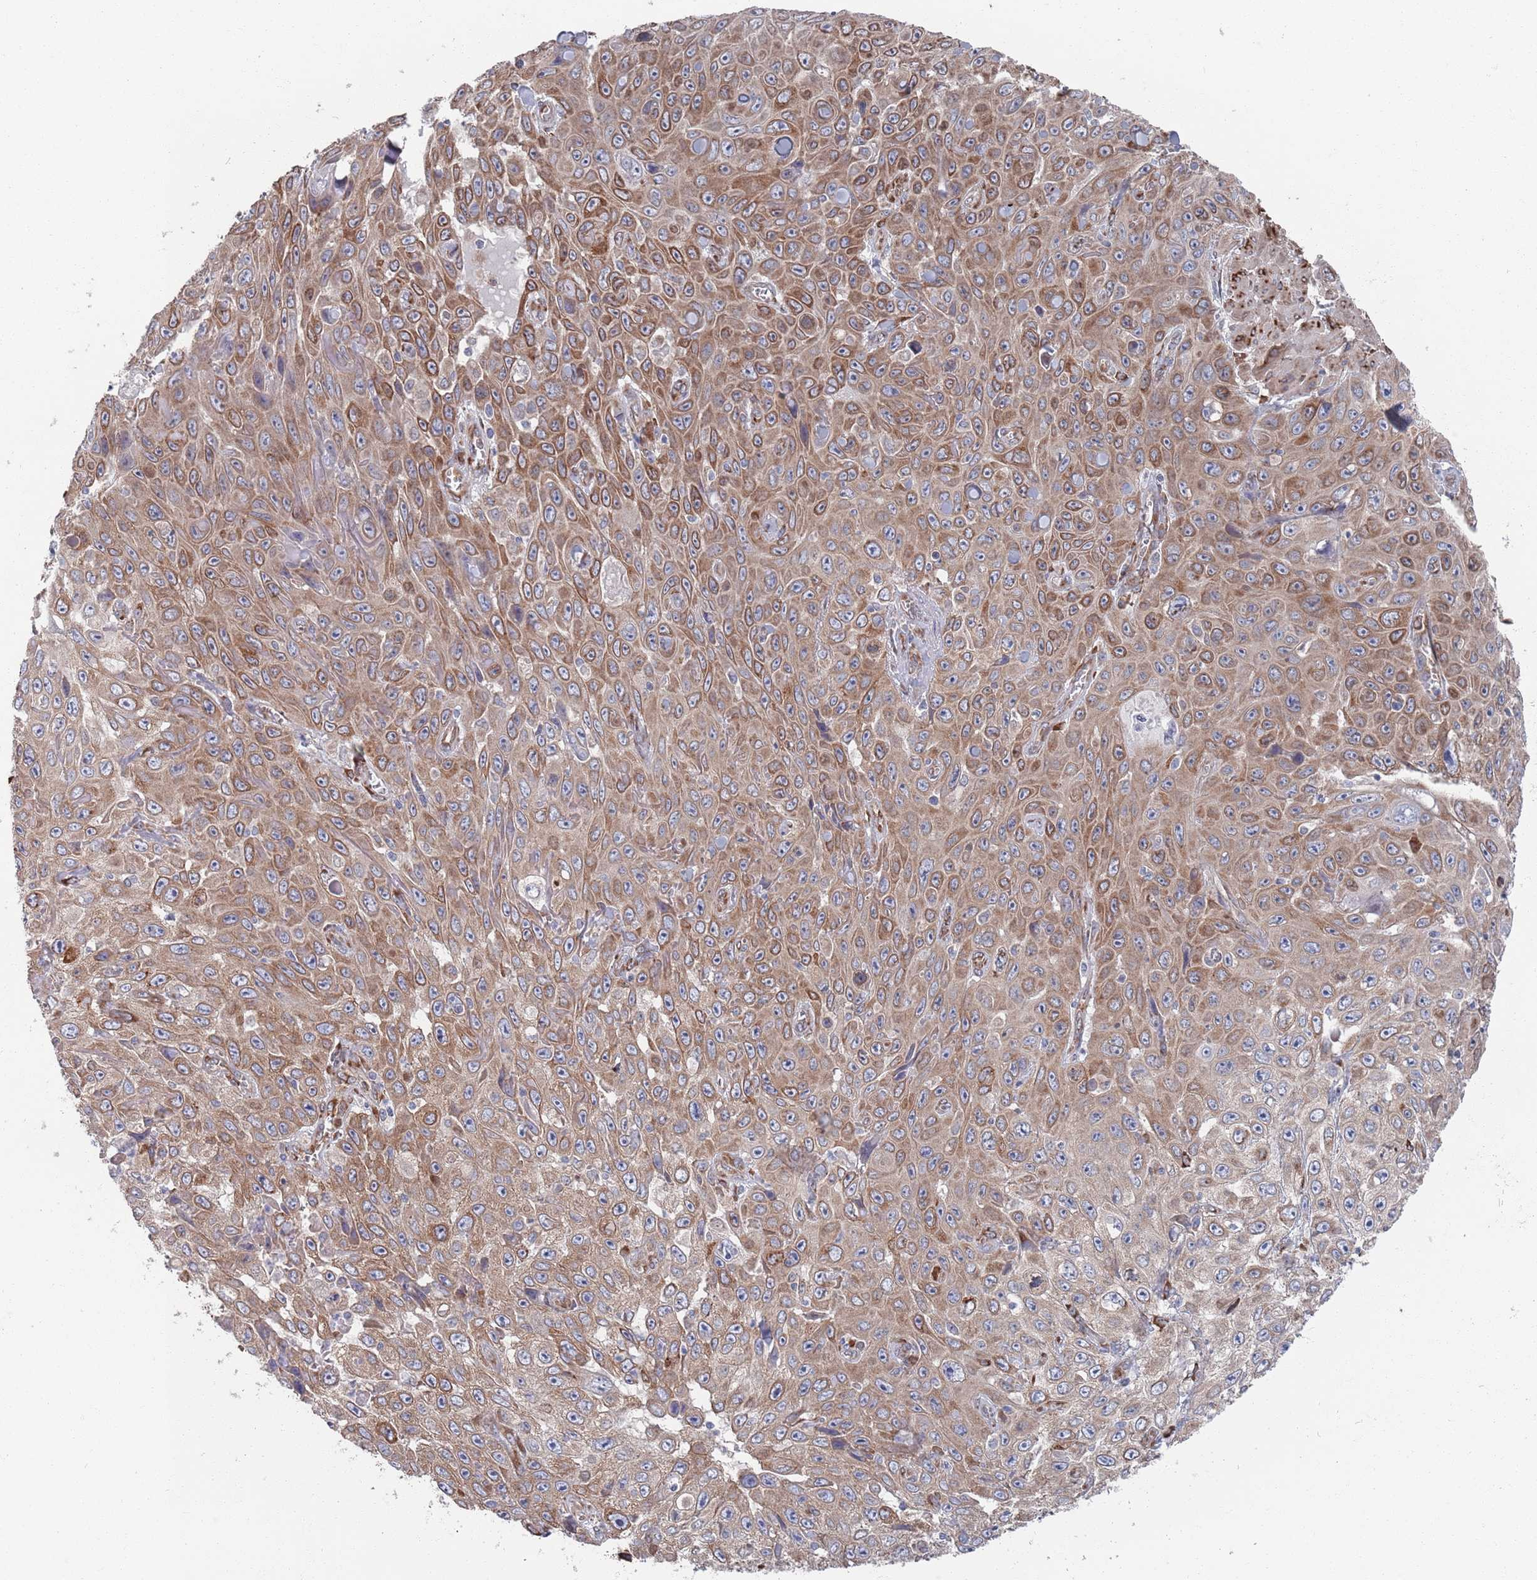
{"staining": {"intensity": "moderate", "quantity": ">75%", "location": "cytoplasmic/membranous"}, "tissue": "skin cancer", "cell_type": "Tumor cells", "image_type": "cancer", "snomed": [{"axis": "morphology", "description": "Squamous cell carcinoma, NOS"}, {"axis": "topography", "description": "Skin"}], "caption": "An IHC histopathology image of tumor tissue is shown. Protein staining in brown labels moderate cytoplasmic/membranous positivity in squamous cell carcinoma (skin) within tumor cells.", "gene": "CCDC106", "patient": {"sex": "male", "age": 82}}